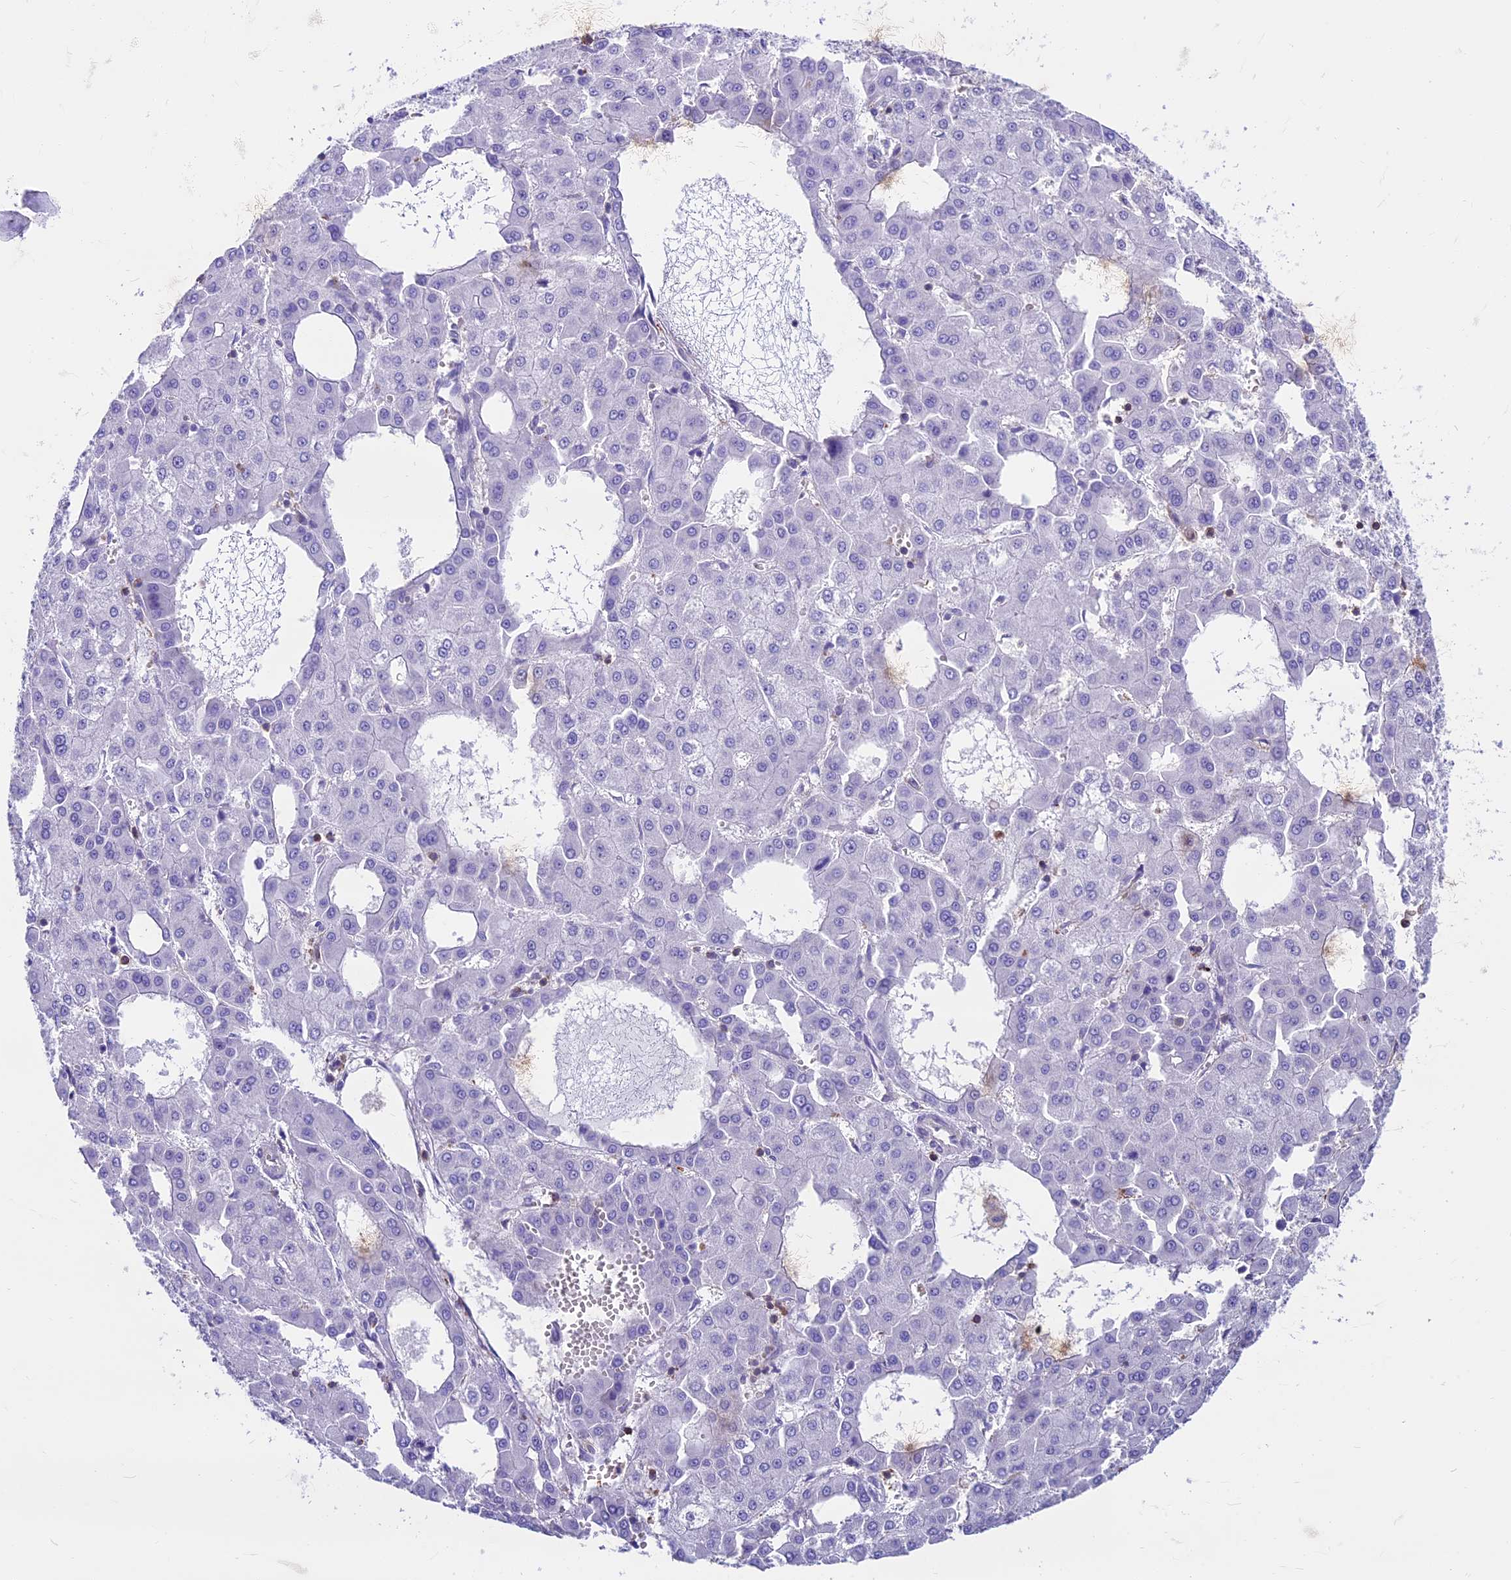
{"staining": {"intensity": "negative", "quantity": "none", "location": "none"}, "tissue": "liver cancer", "cell_type": "Tumor cells", "image_type": "cancer", "snomed": [{"axis": "morphology", "description": "Carcinoma, Hepatocellular, NOS"}, {"axis": "topography", "description": "Liver"}], "caption": "Image shows no protein expression in tumor cells of liver hepatocellular carcinoma tissue. The staining was performed using DAB (3,3'-diaminobenzidine) to visualize the protein expression in brown, while the nuclei were stained in blue with hematoxylin (Magnification: 20x).", "gene": "CDAN1", "patient": {"sex": "male", "age": 47}}